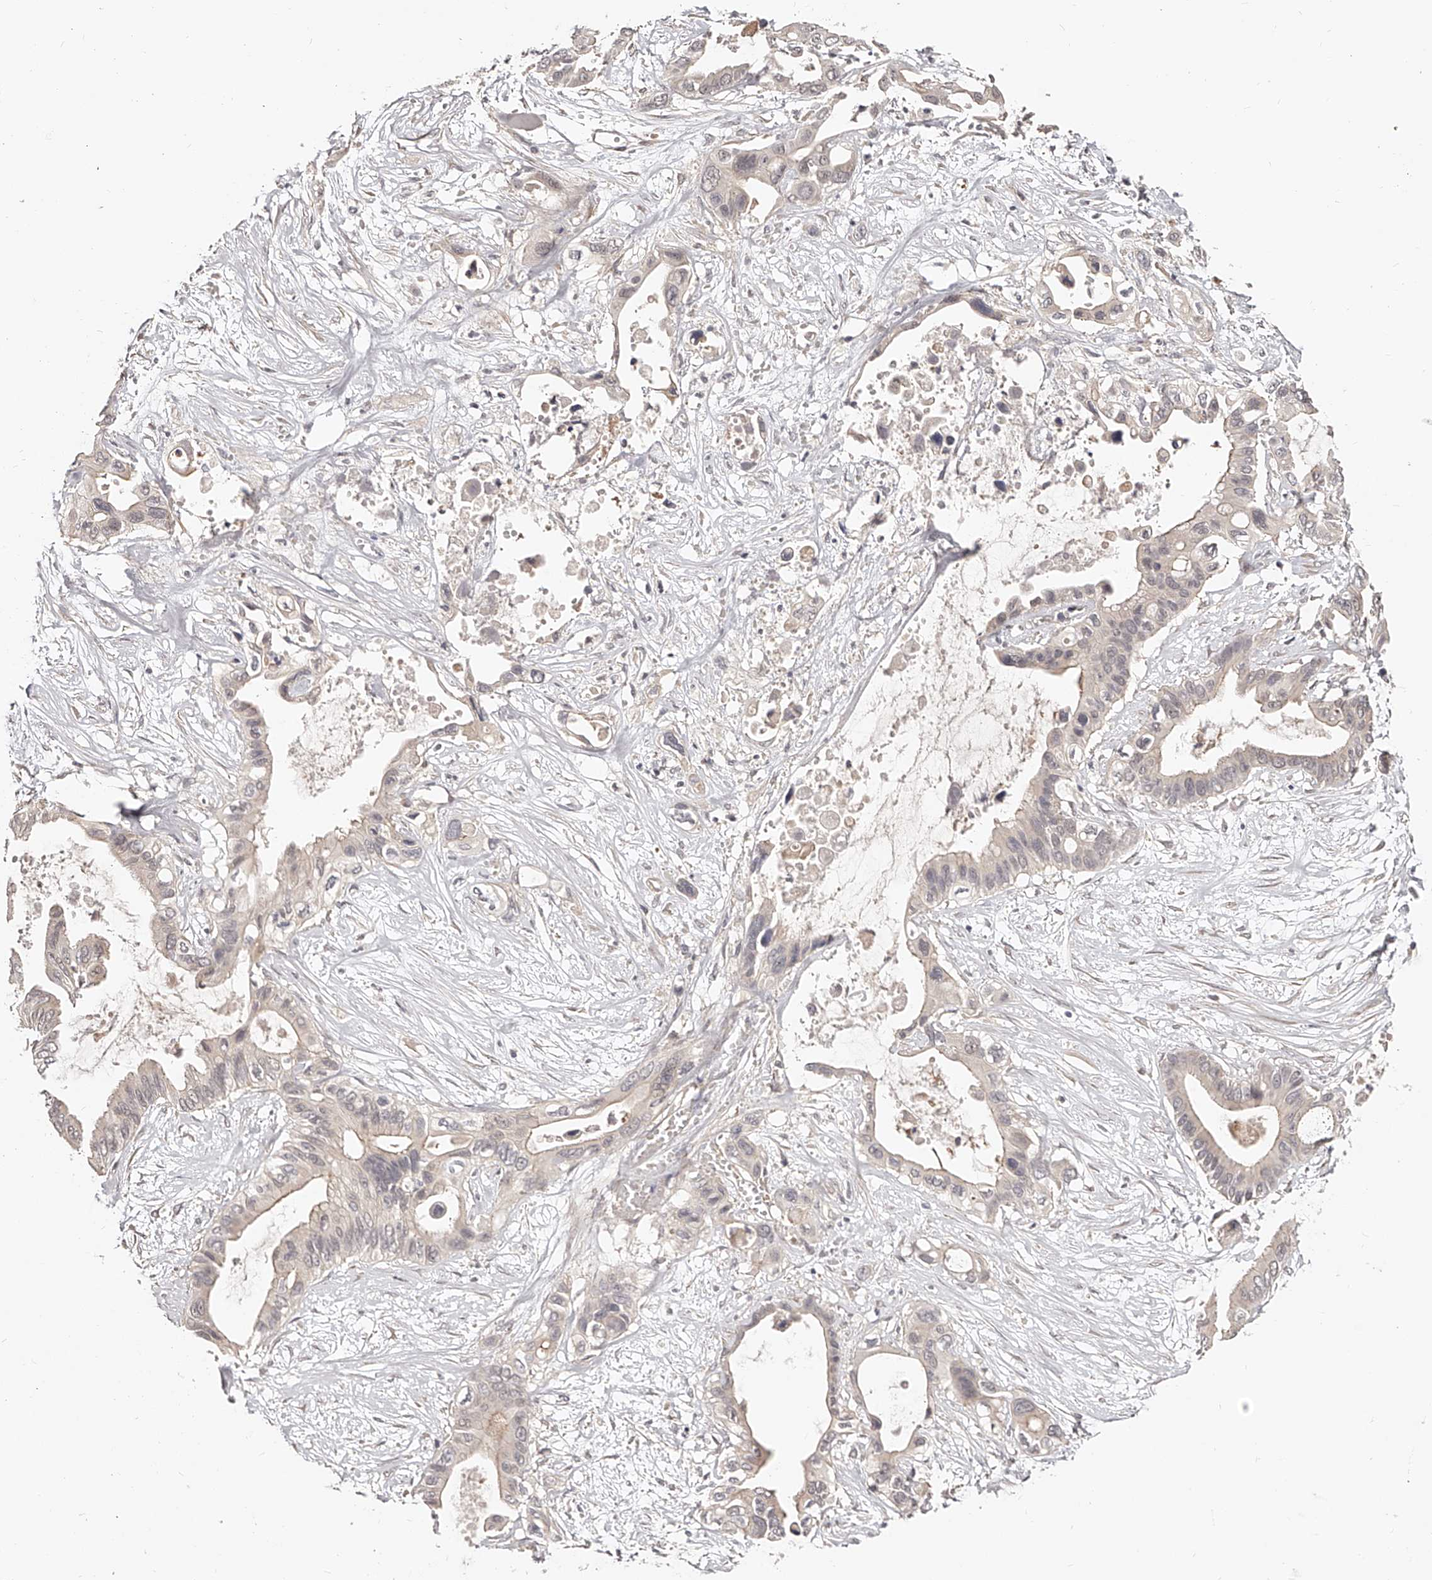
{"staining": {"intensity": "weak", "quantity": "<25%", "location": "cytoplasmic/membranous"}, "tissue": "pancreatic cancer", "cell_type": "Tumor cells", "image_type": "cancer", "snomed": [{"axis": "morphology", "description": "Adenocarcinoma, NOS"}, {"axis": "topography", "description": "Pancreas"}], "caption": "IHC of human pancreatic adenocarcinoma demonstrates no staining in tumor cells. Nuclei are stained in blue.", "gene": "ZNF789", "patient": {"sex": "male", "age": 66}}